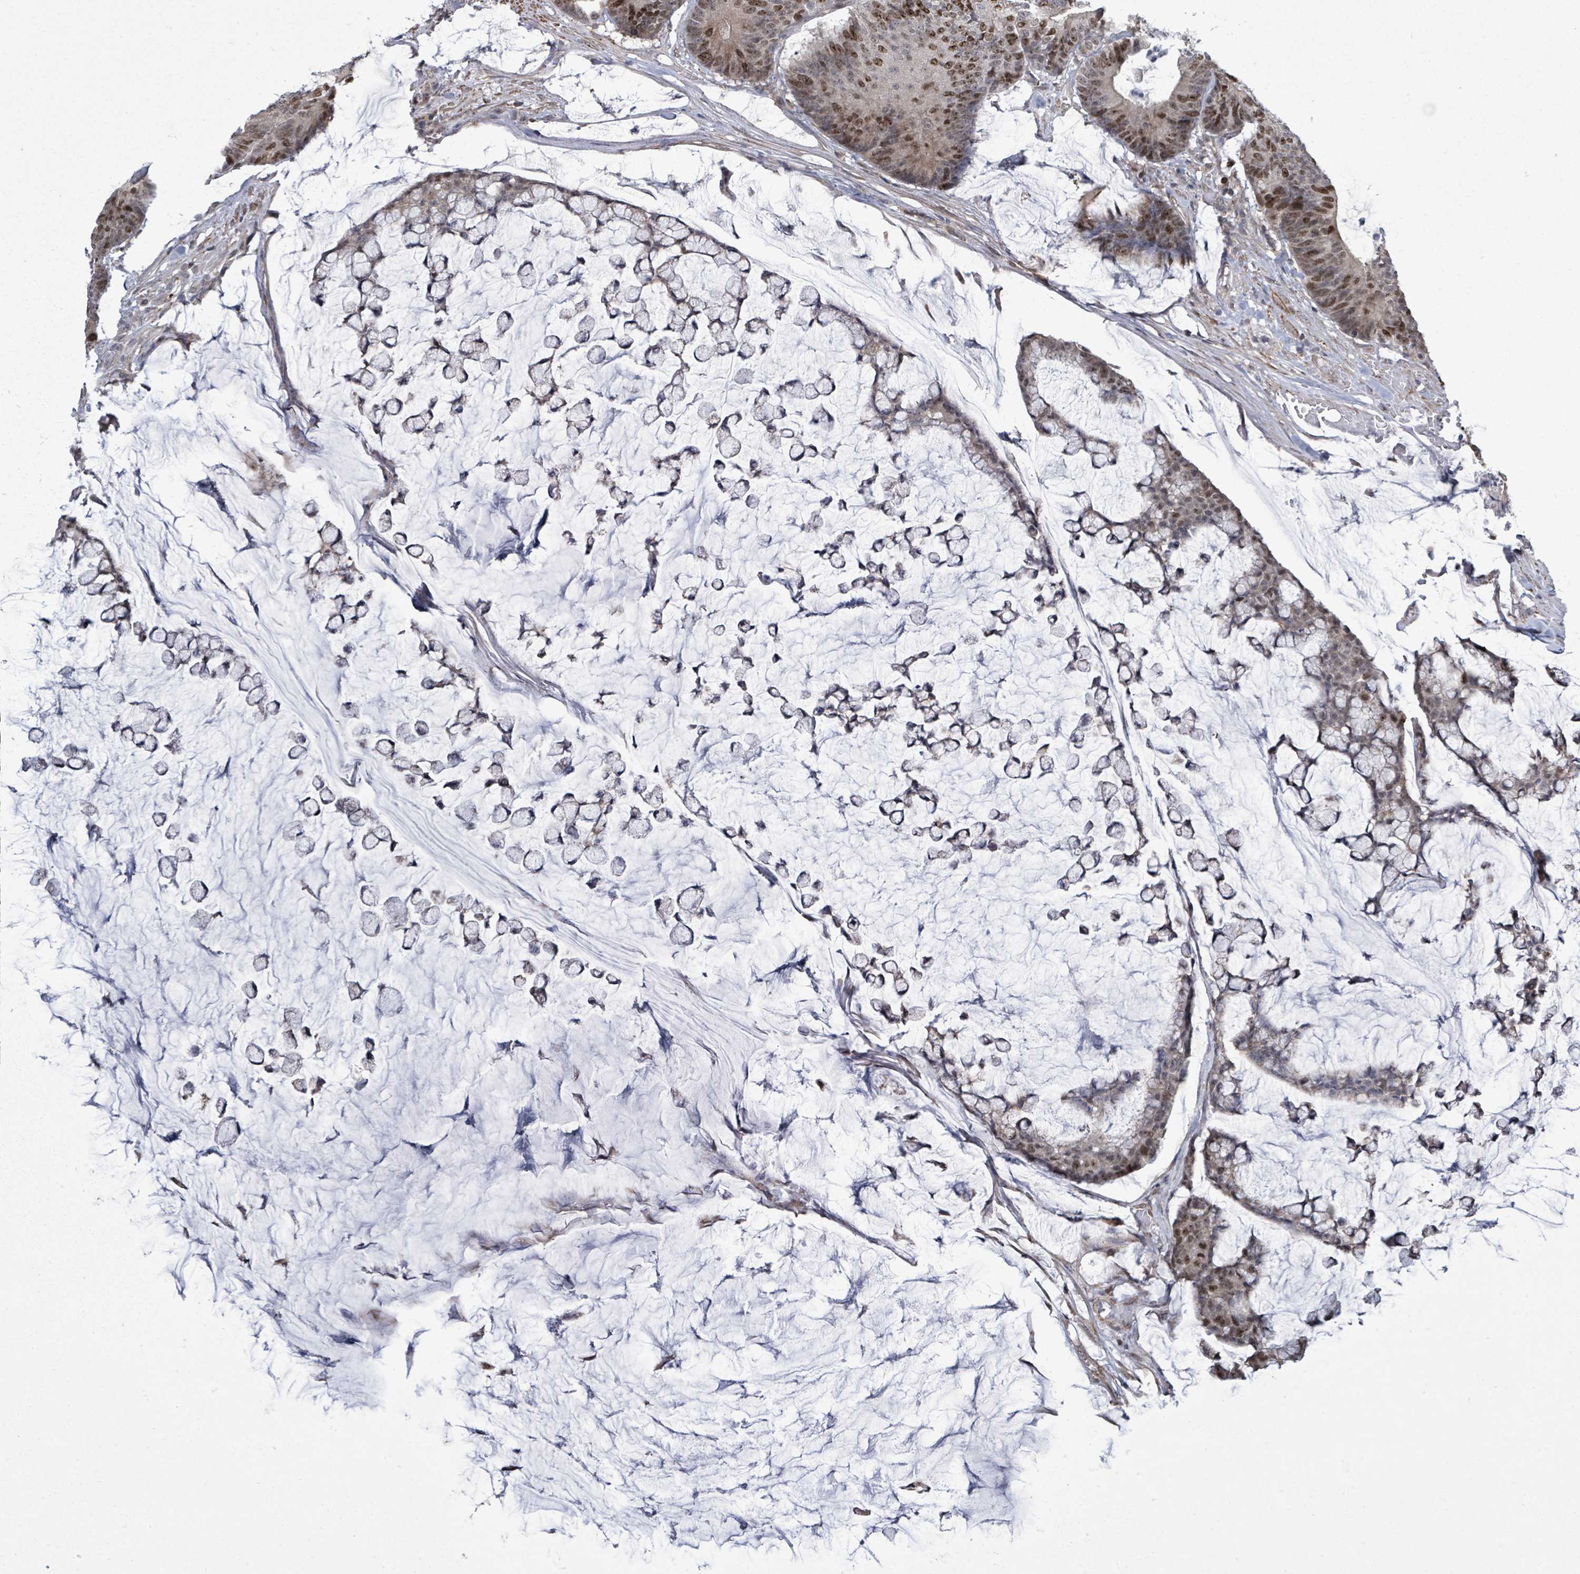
{"staining": {"intensity": "moderate", "quantity": "25%-75%", "location": "nuclear"}, "tissue": "colorectal cancer", "cell_type": "Tumor cells", "image_type": "cancer", "snomed": [{"axis": "morphology", "description": "Adenocarcinoma, NOS"}, {"axis": "topography", "description": "Colon"}], "caption": "Colorectal cancer stained with DAB (3,3'-diaminobenzidine) immunohistochemistry displays medium levels of moderate nuclear positivity in approximately 25%-75% of tumor cells. The staining was performed using DAB (3,3'-diaminobenzidine), with brown indicating positive protein expression. Nuclei are stained blue with hematoxylin.", "gene": "PAPSS1", "patient": {"sex": "female", "age": 84}}